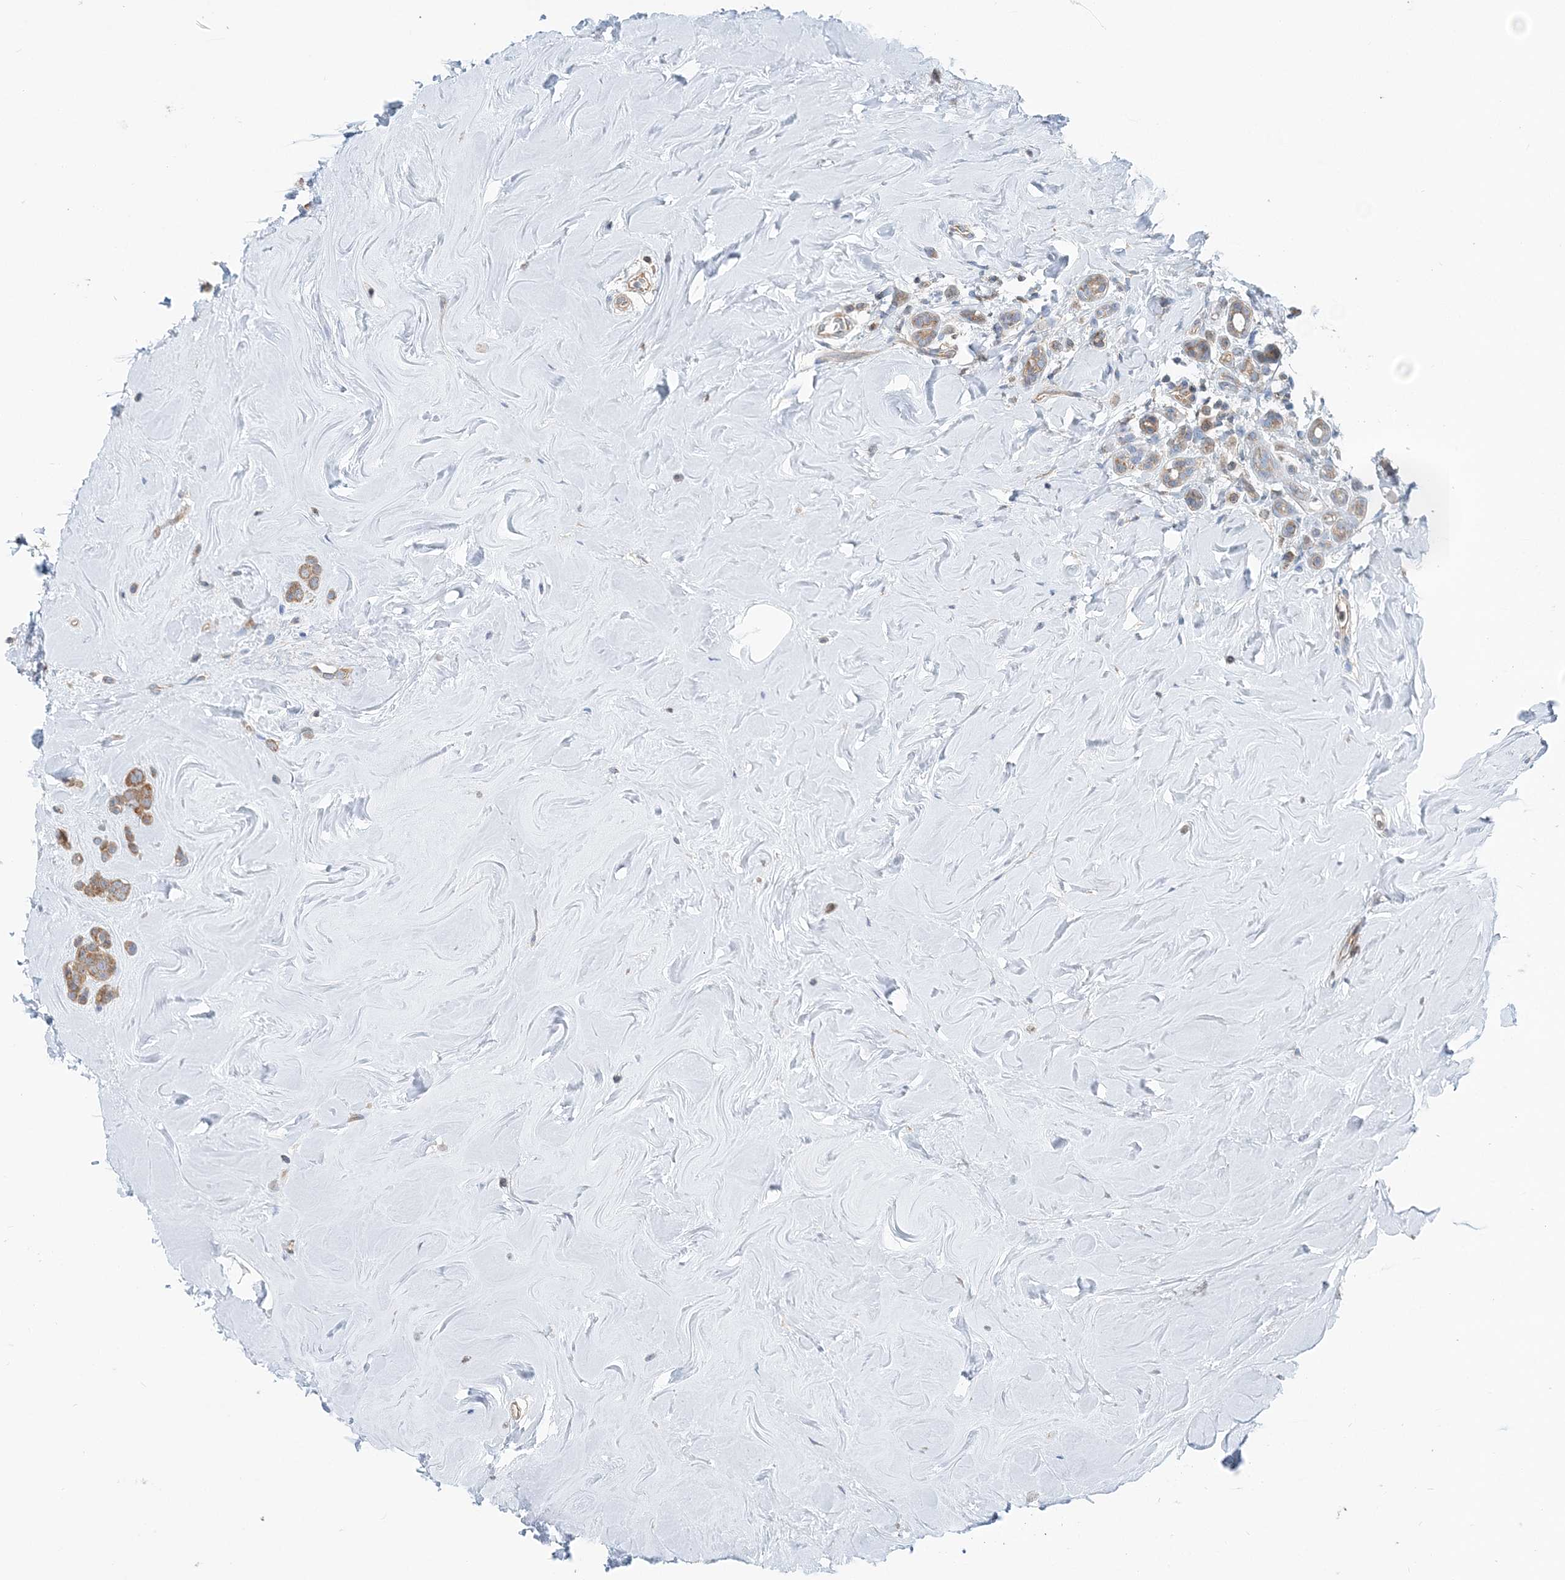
{"staining": {"intensity": "moderate", "quantity": ">75%", "location": "cytoplasmic/membranous"}, "tissue": "breast cancer", "cell_type": "Tumor cells", "image_type": "cancer", "snomed": [{"axis": "morphology", "description": "Lobular carcinoma"}, {"axis": "topography", "description": "Breast"}], "caption": "Immunohistochemical staining of lobular carcinoma (breast) reveals moderate cytoplasmic/membranous protein positivity in approximately >75% of tumor cells.", "gene": "MOB4", "patient": {"sex": "female", "age": 47}}